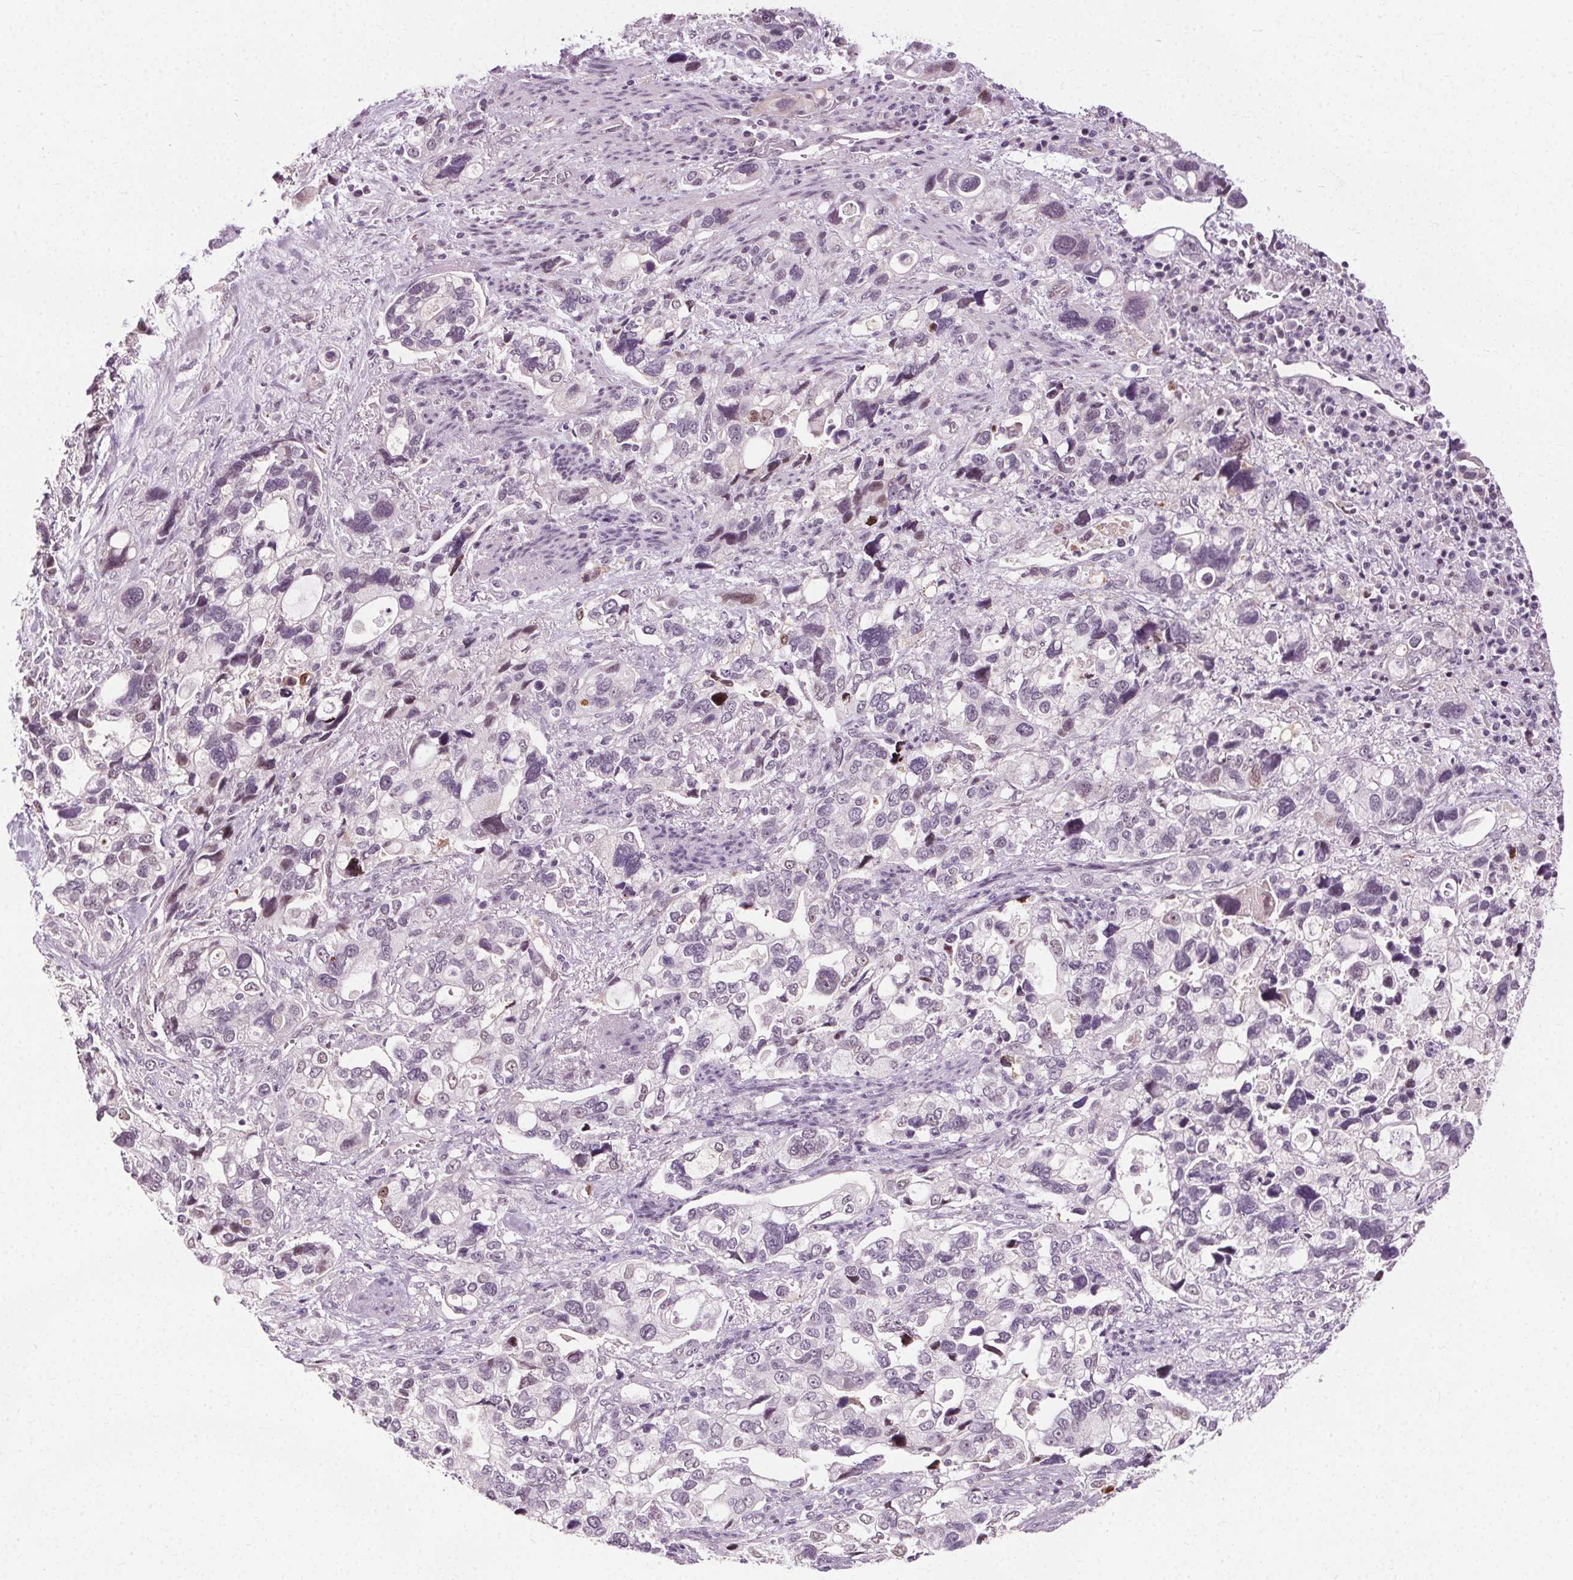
{"staining": {"intensity": "negative", "quantity": "none", "location": "none"}, "tissue": "stomach cancer", "cell_type": "Tumor cells", "image_type": "cancer", "snomed": [{"axis": "morphology", "description": "Adenocarcinoma, NOS"}, {"axis": "topography", "description": "Stomach, upper"}], "caption": "IHC of human adenocarcinoma (stomach) shows no staining in tumor cells.", "gene": "CEBPA", "patient": {"sex": "female", "age": 81}}